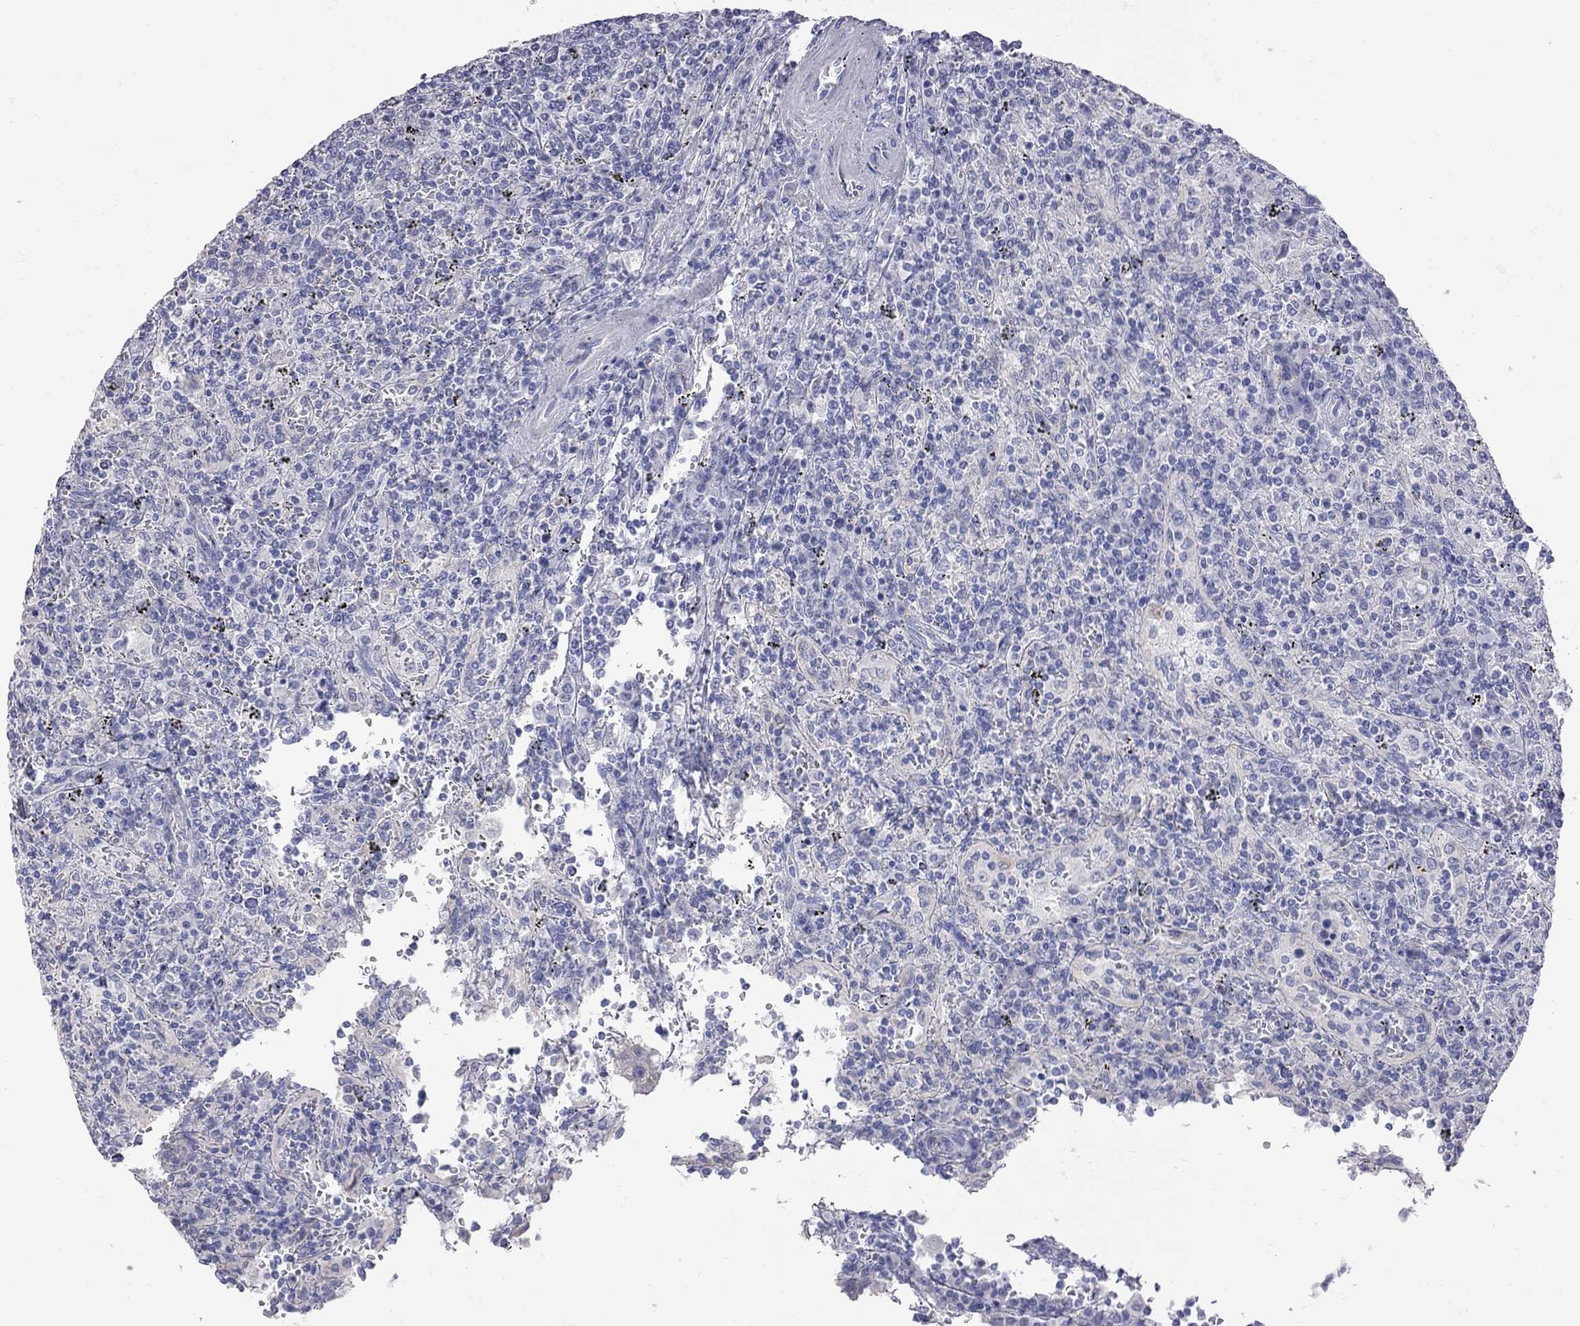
{"staining": {"intensity": "negative", "quantity": "none", "location": "none"}, "tissue": "lymphoma", "cell_type": "Tumor cells", "image_type": "cancer", "snomed": [{"axis": "morphology", "description": "Malignant lymphoma, non-Hodgkin's type, Low grade"}, {"axis": "topography", "description": "Spleen"}], "caption": "Tumor cells show no significant protein staining in malignant lymphoma, non-Hodgkin's type (low-grade). (DAB IHC visualized using brightfield microscopy, high magnification).", "gene": "KCND2", "patient": {"sex": "male", "age": 62}}